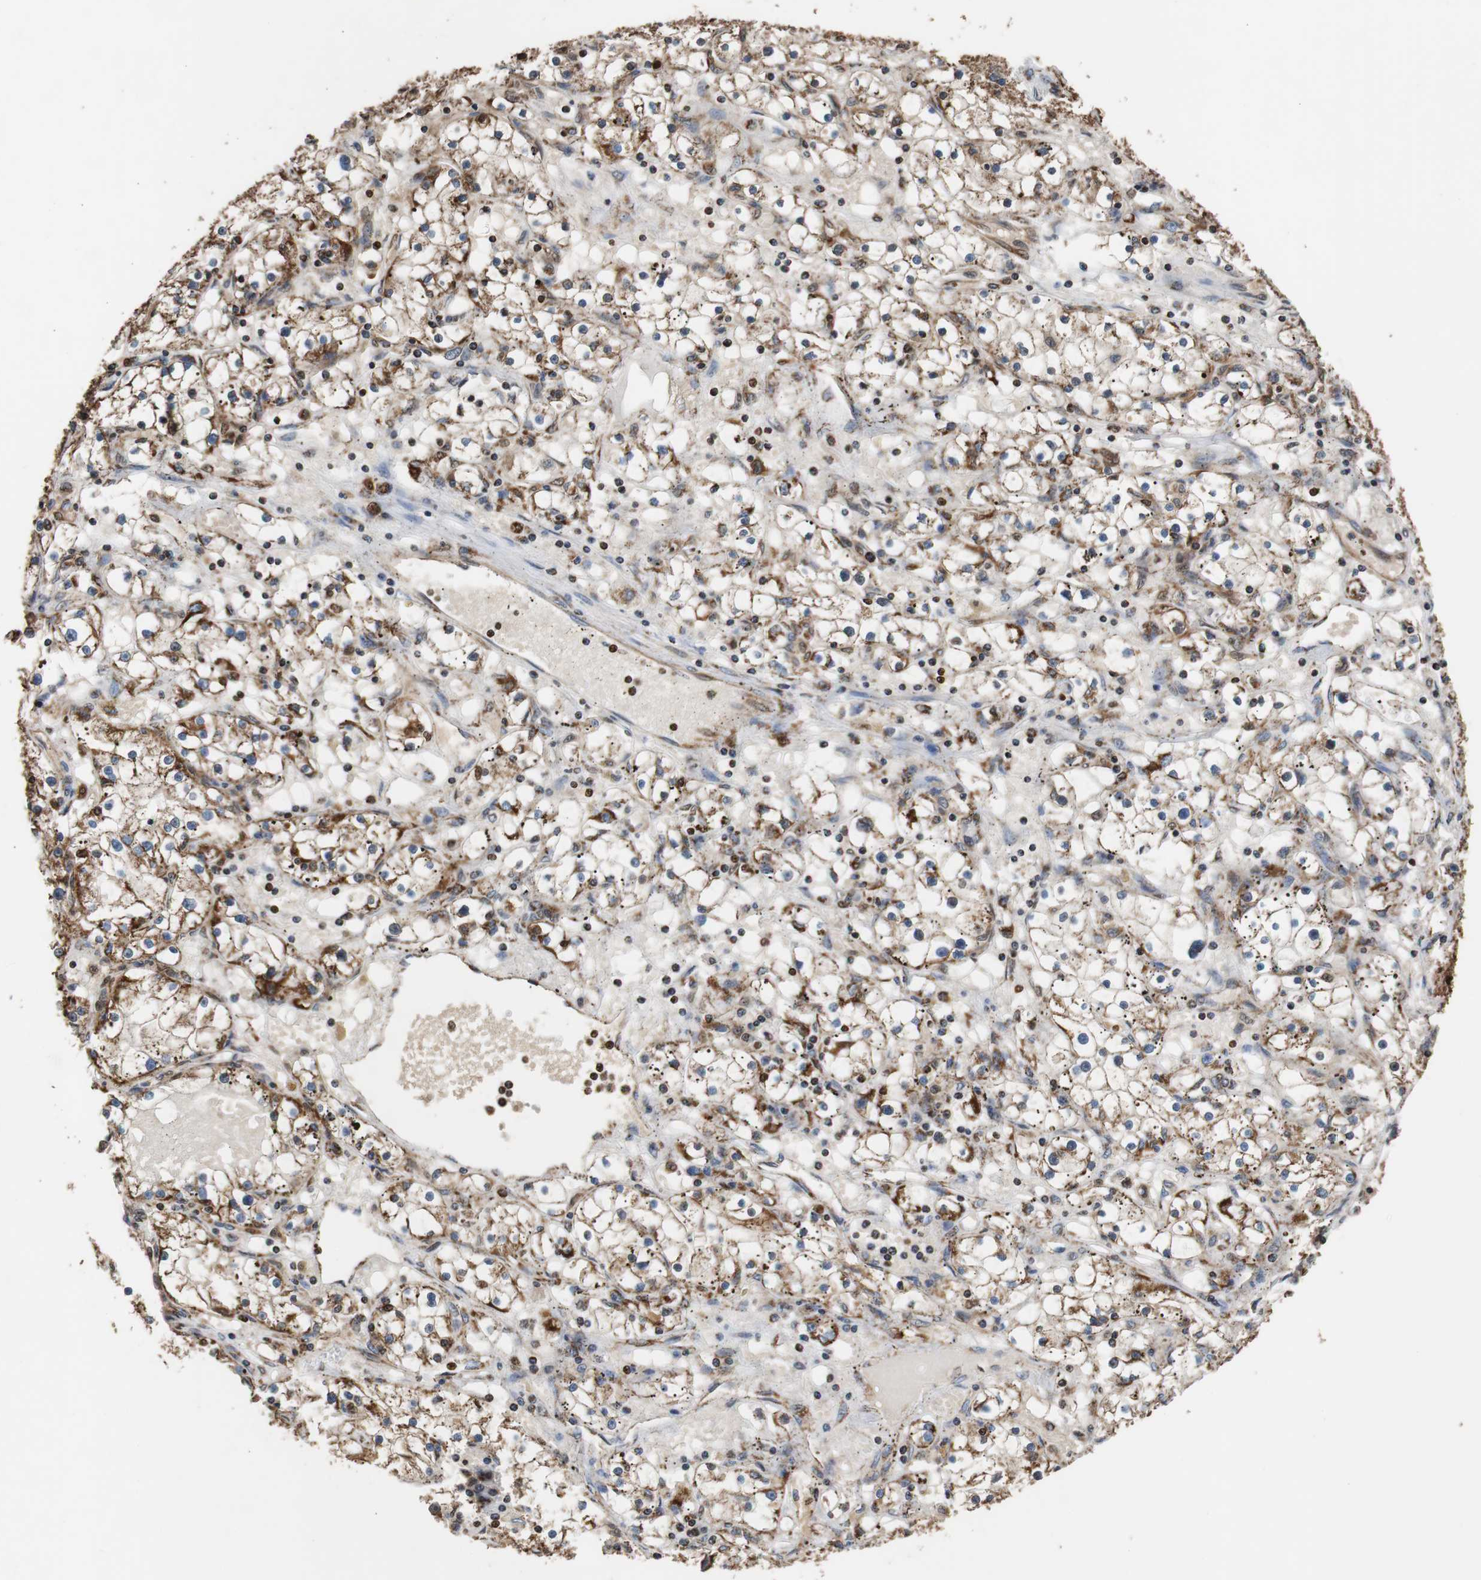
{"staining": {"intensity": "moderate", "quantity": ">75%", "location": "cytoplasmic/membranous"}, "tissue": "renal cancer", "cell_type": "Tumor cells", "image_type": "cancer", "snomed": [{"axis": "morphology", "description": "Adenocarcinoma, NOS"}, {"axis": "topography", "description": "Kidney"}], "caption": "The immunohistochemical stain shows moderate cytoplasmic/membranous expression in tumor cells of renal cancer tissue. The staining was performed using DAB (3,3'-diaminobenzidine), with brown indicating positive protein expression. Nuclei are stained blue with hematoxylin.", "gene": "HSPA9", "patient": {"sex": "male", "age": 56}}